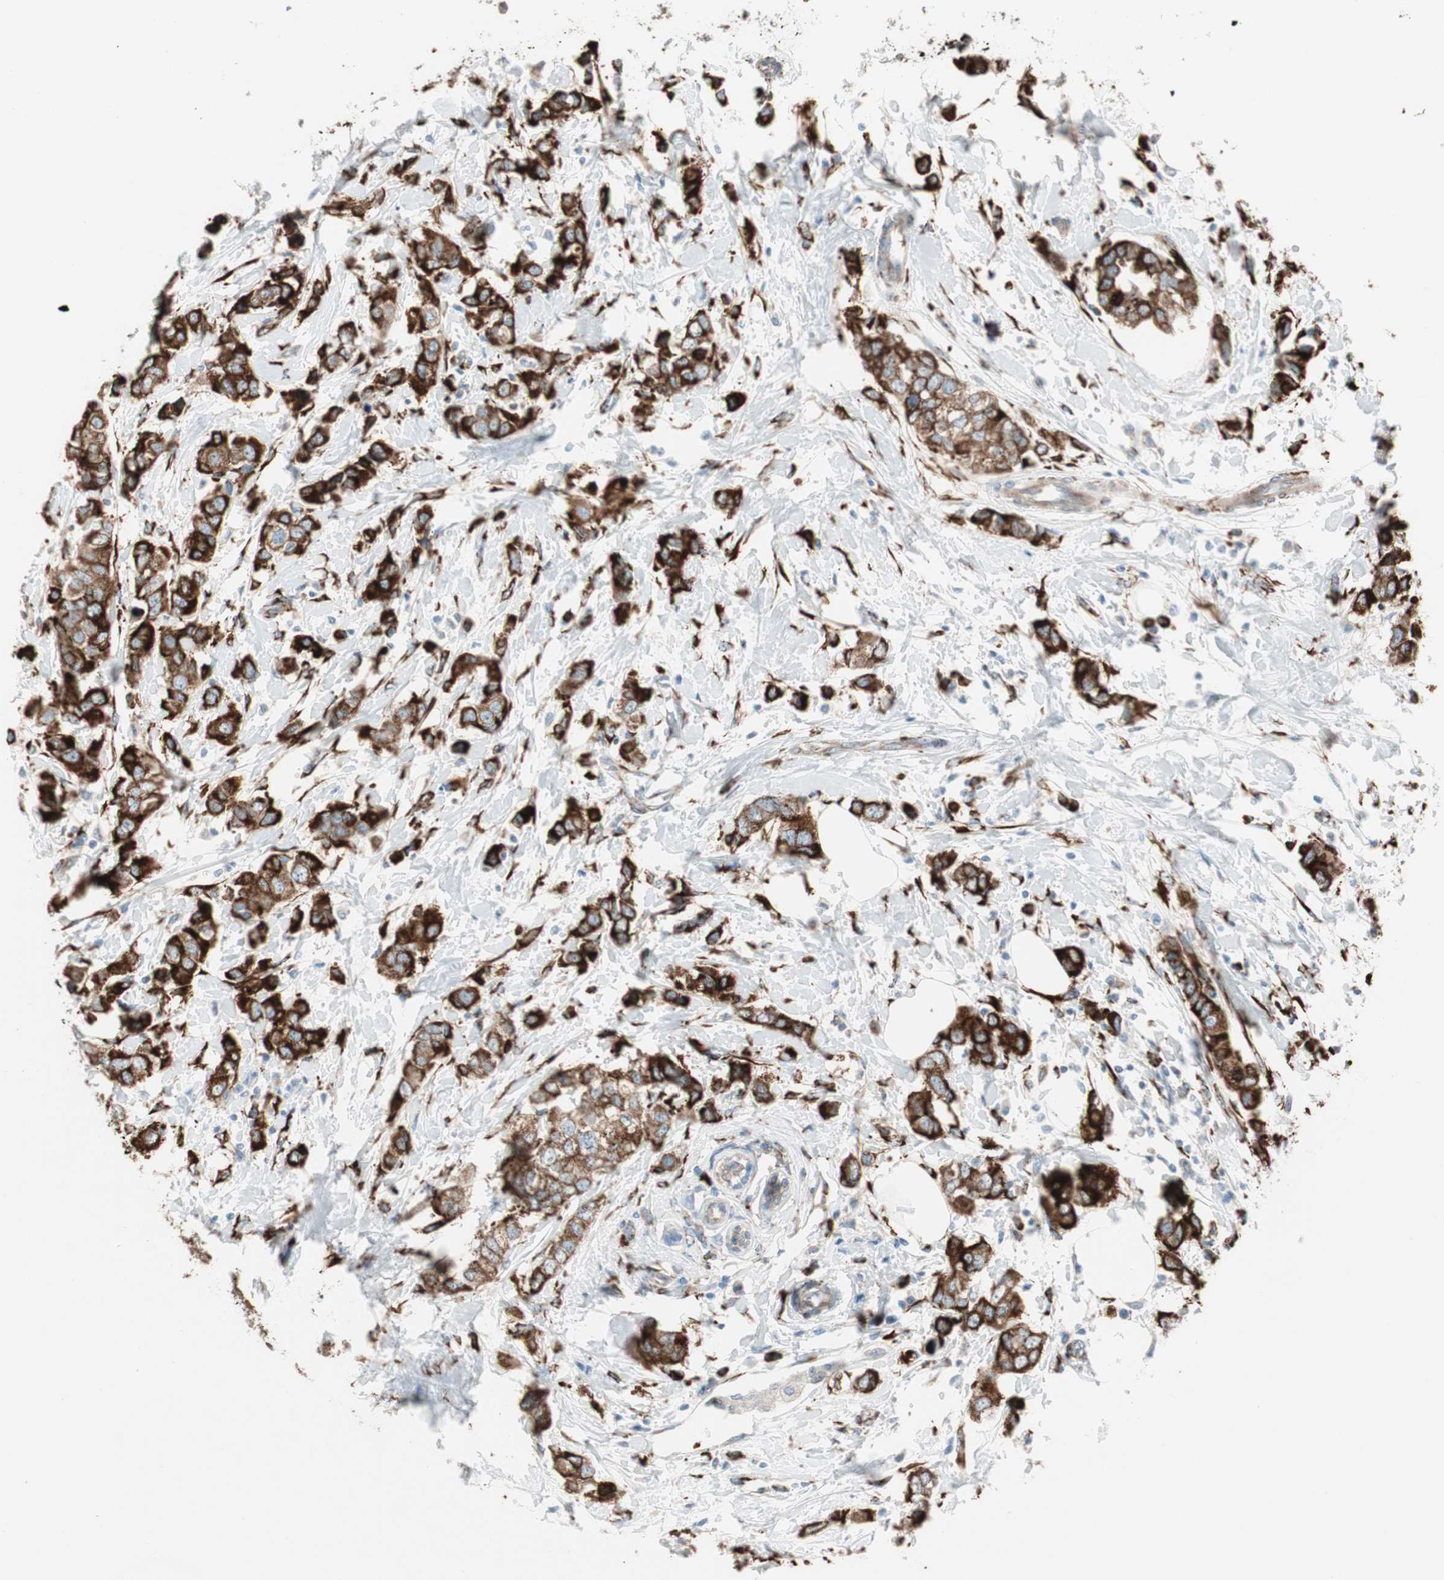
{"staining": {"intensity": "strong", "quantity": ">75%", "location": "cytoplasmic/membranous"}, "tissue": "breast cancer", "cell_type": "Tumor cells", "image_type": "cancer", "snomed": [{"axis": "morphology", "description": "Duct carcinoma"}, {"axis": "topography", "description": "Breast"}], "caption": "This is a photomicrograph of IHC staining of breast cancer (invasive ductal carcinoma), which shows strong positivity in the cytoplasmic/membranous of tumor cells.", "gene": "P4HTM", "patient": {"sex": "female", "age": 50}}